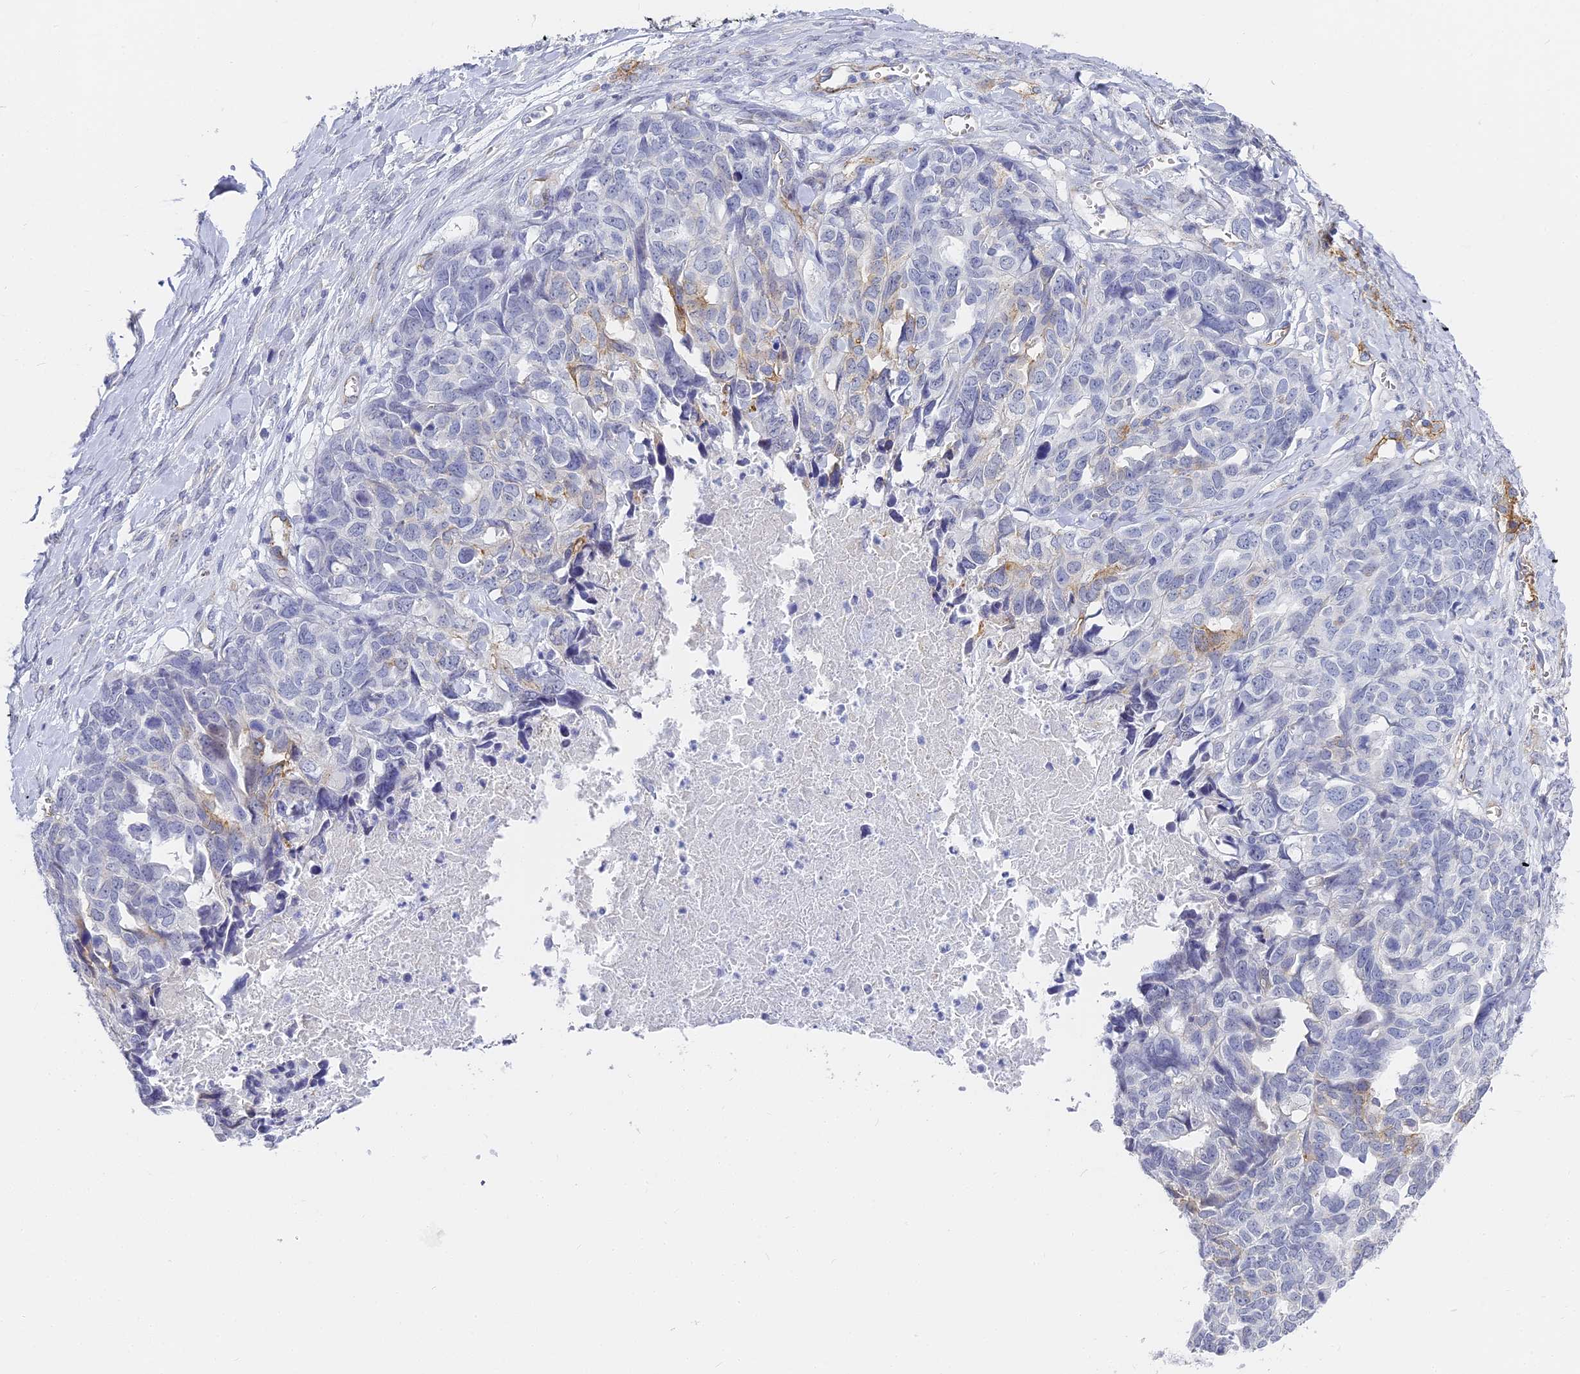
{"staining": {"intensity": "moderate", "quantity": "<25%", "location": "cytoplasmic/membranous"}, "tissue": "ovarian cancer", "cell_type": "Tumor cells", "image_type": "cancer", "snomed": [{"axis": "morphology", "description": "Cystadenocarcinoma, serous, NOS"}, {"axis": "topography", "description": "Ovary"}], "caption": "Protein expression by IHC reveals moderate cytoplasmic/membranous staining in about <25% of tumor cells in serous cystadenocarcinoma (ovarian).", "gene": "GJA1", "patient": {"sex": "female", "age": 79}}